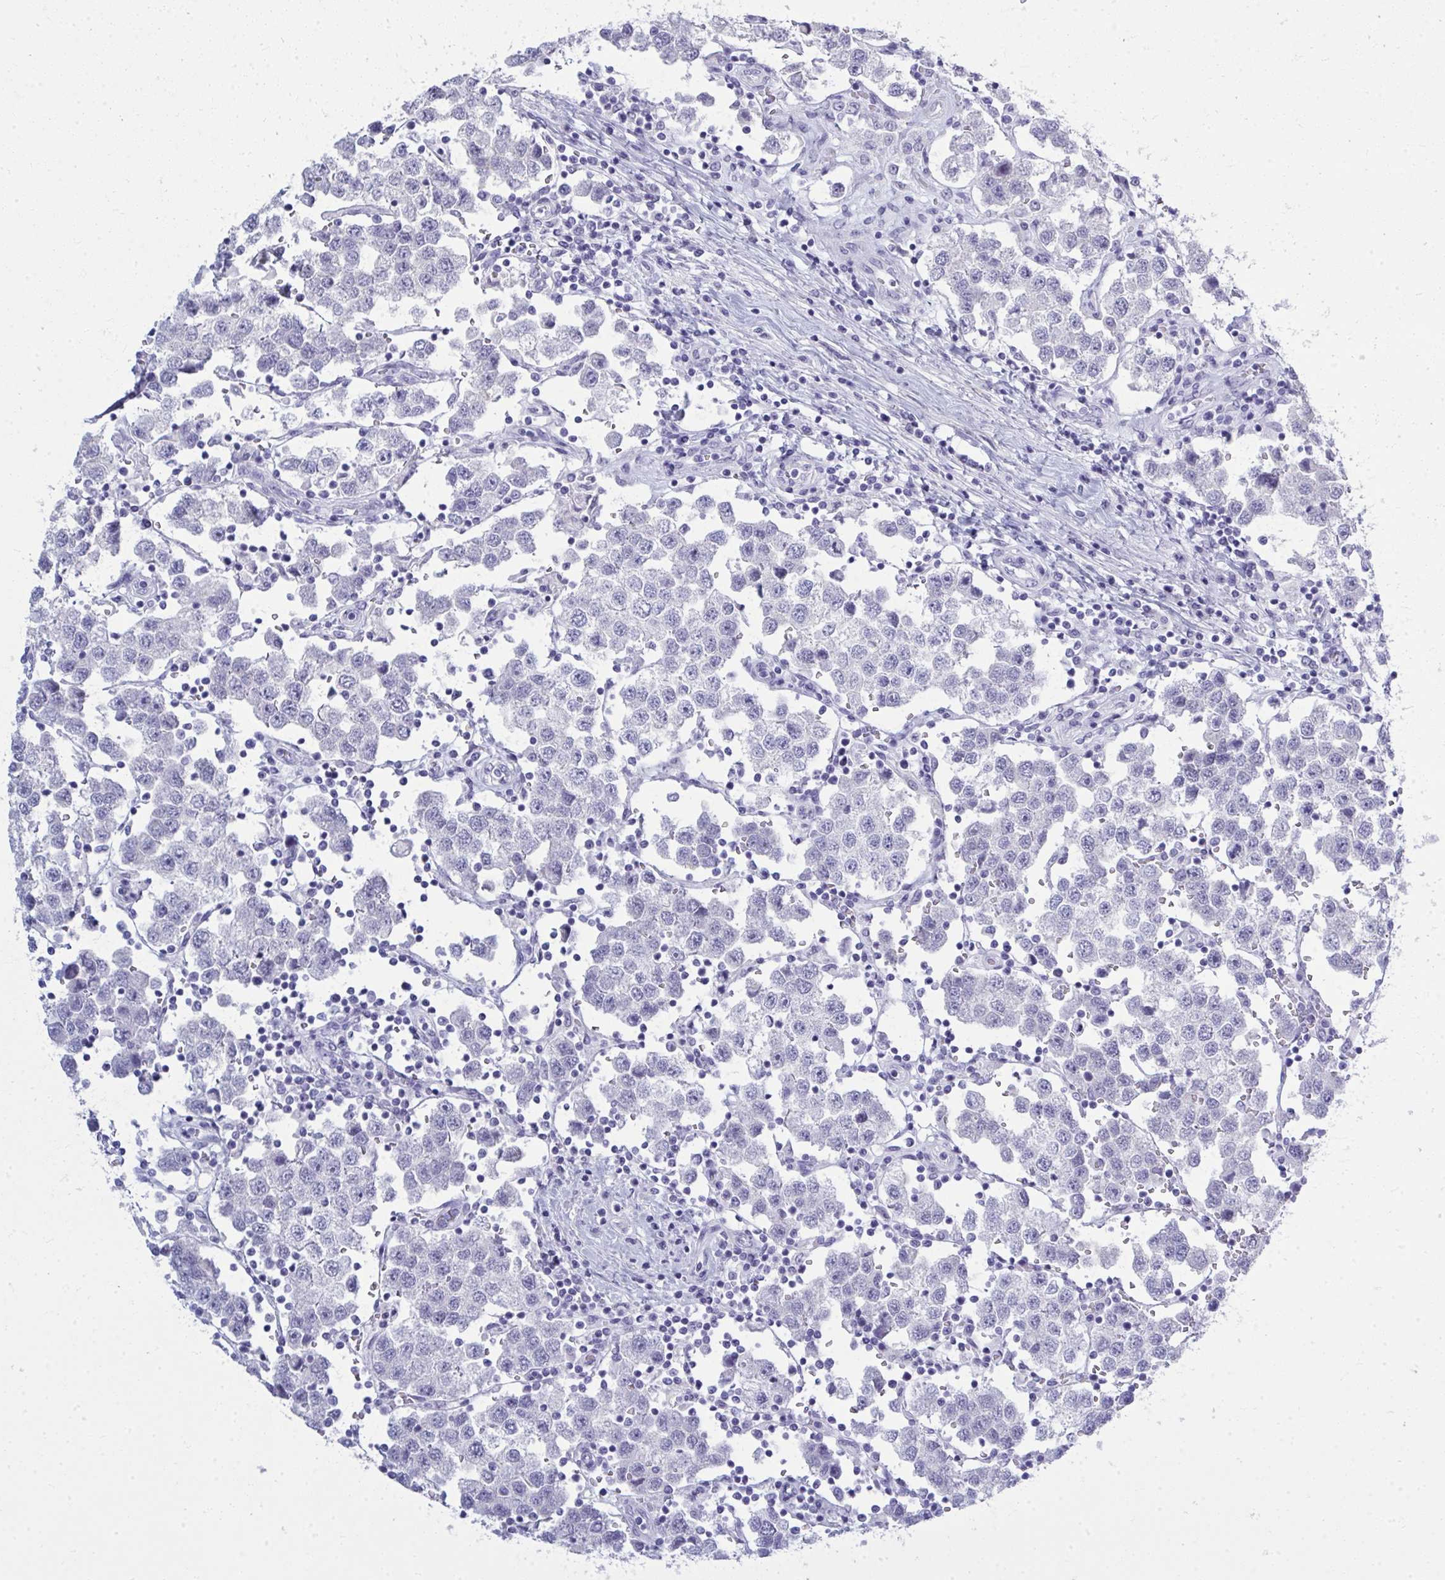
{"staining": {"intensity": "negative", "quantity": "none", "location": "none"}, "tissue": "testis cancer", "cell_type": "Tumor cells", "image_type": "cancer", "snomed": [{"axis": "morphology", "description": "Seminoma, NOS"}, {"axis": "topography", "description": "Testis"}], "caption": "Tumor cells show no significant protein staining in testis cancer (seminoma).", "gene": "QDPR", "patient": {"sex": "male", "age": 37}}